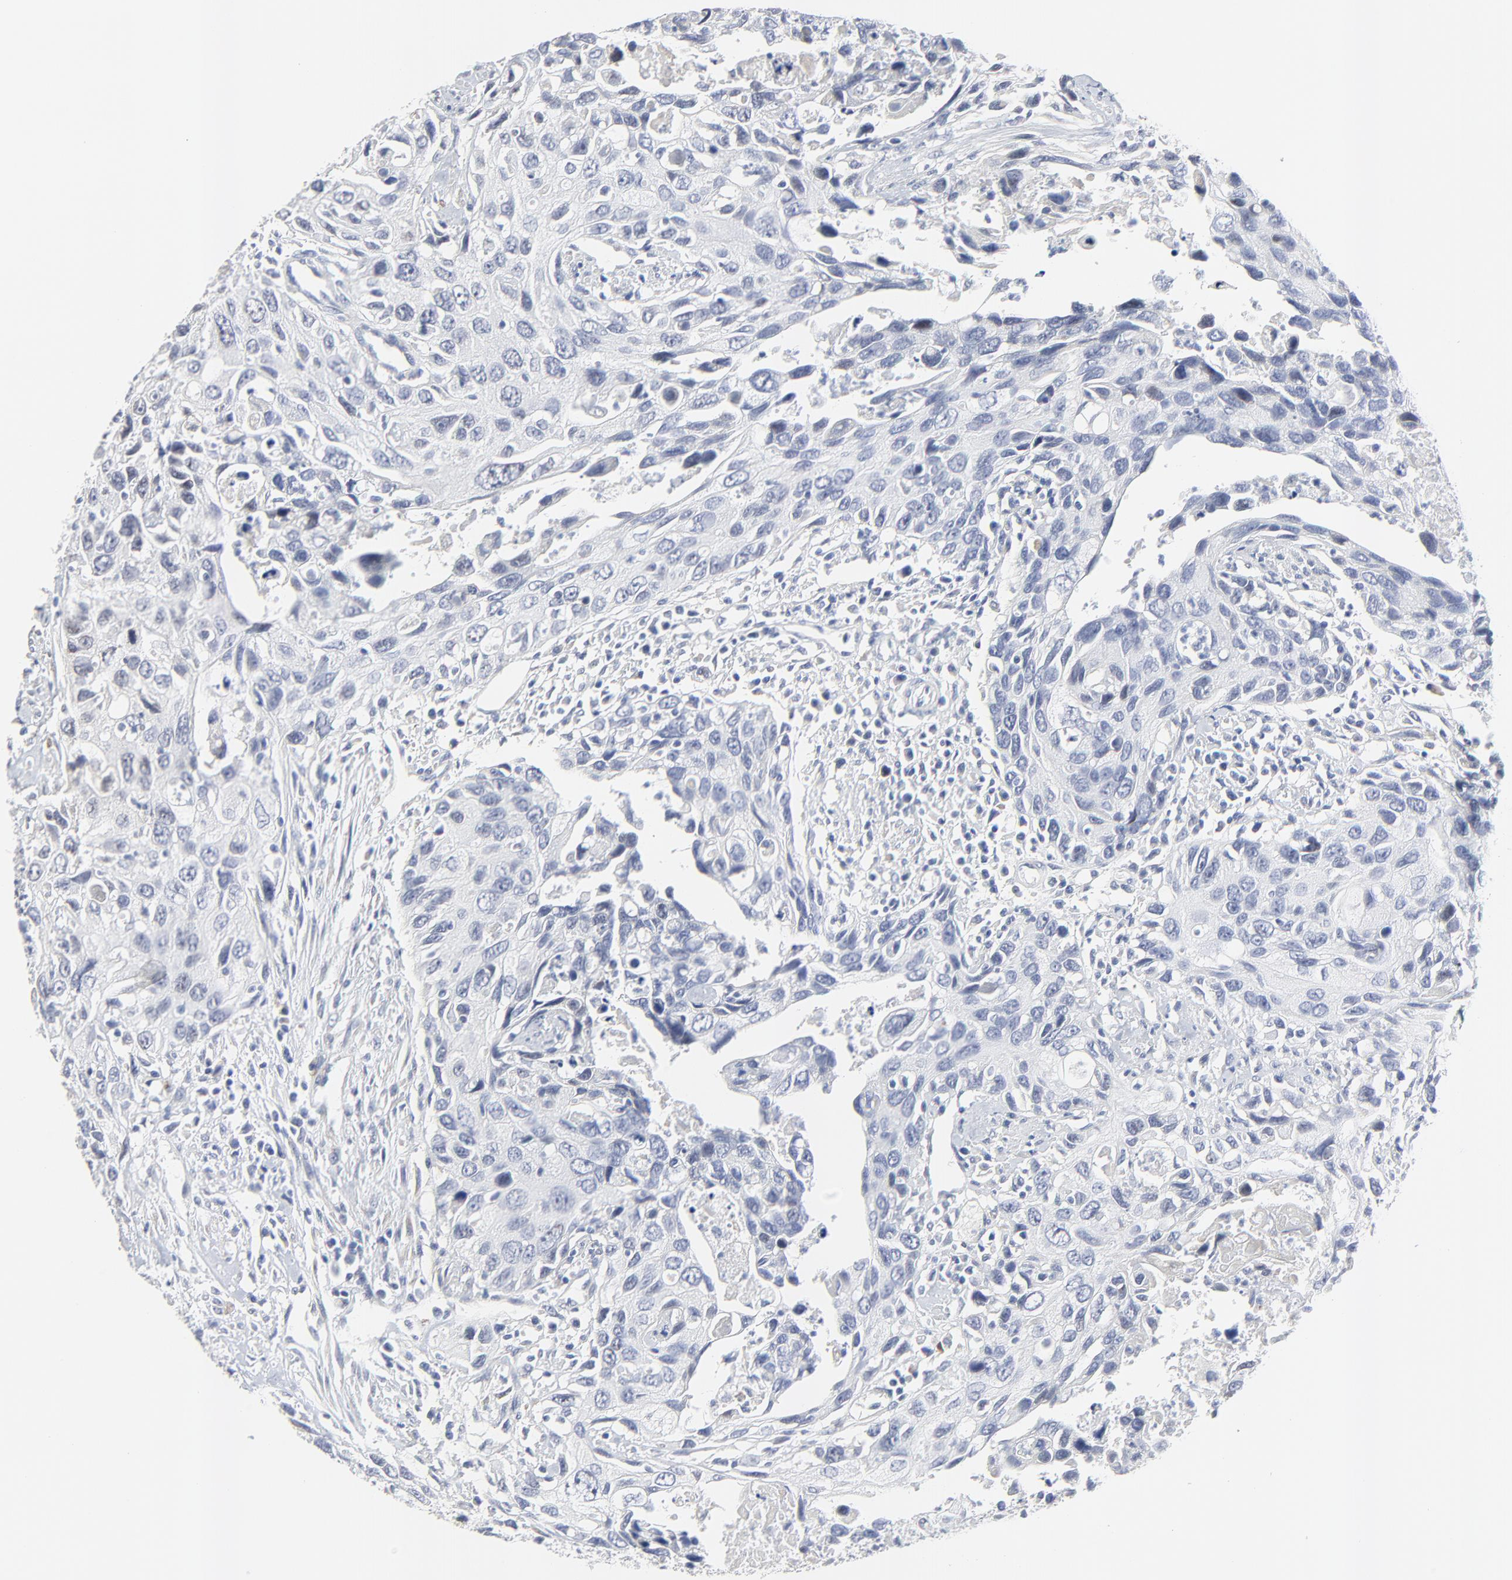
{"staining": {"intensity": "negative", "quantity": "none", "location": "none"}, "tissue": "urothelial cancer", "cell_type": "Tumor cells", "image_type": "cancer", "snomed": [{"axis": "morphology", "description": "Urothelial carcinoma, High grade"}, {"axis": "topography", "description": "Urinary bladder"}], "caption": "Immunohistochemical staining of urothelial cancer reveals no significant expression in tumor cells. (DAB (3,3'-diaminobenzidine) IHC visualized using brightfield microscopy, high magnification).", "gene": "NLGN3", "patient": {"sex": "male", "age": 71}}